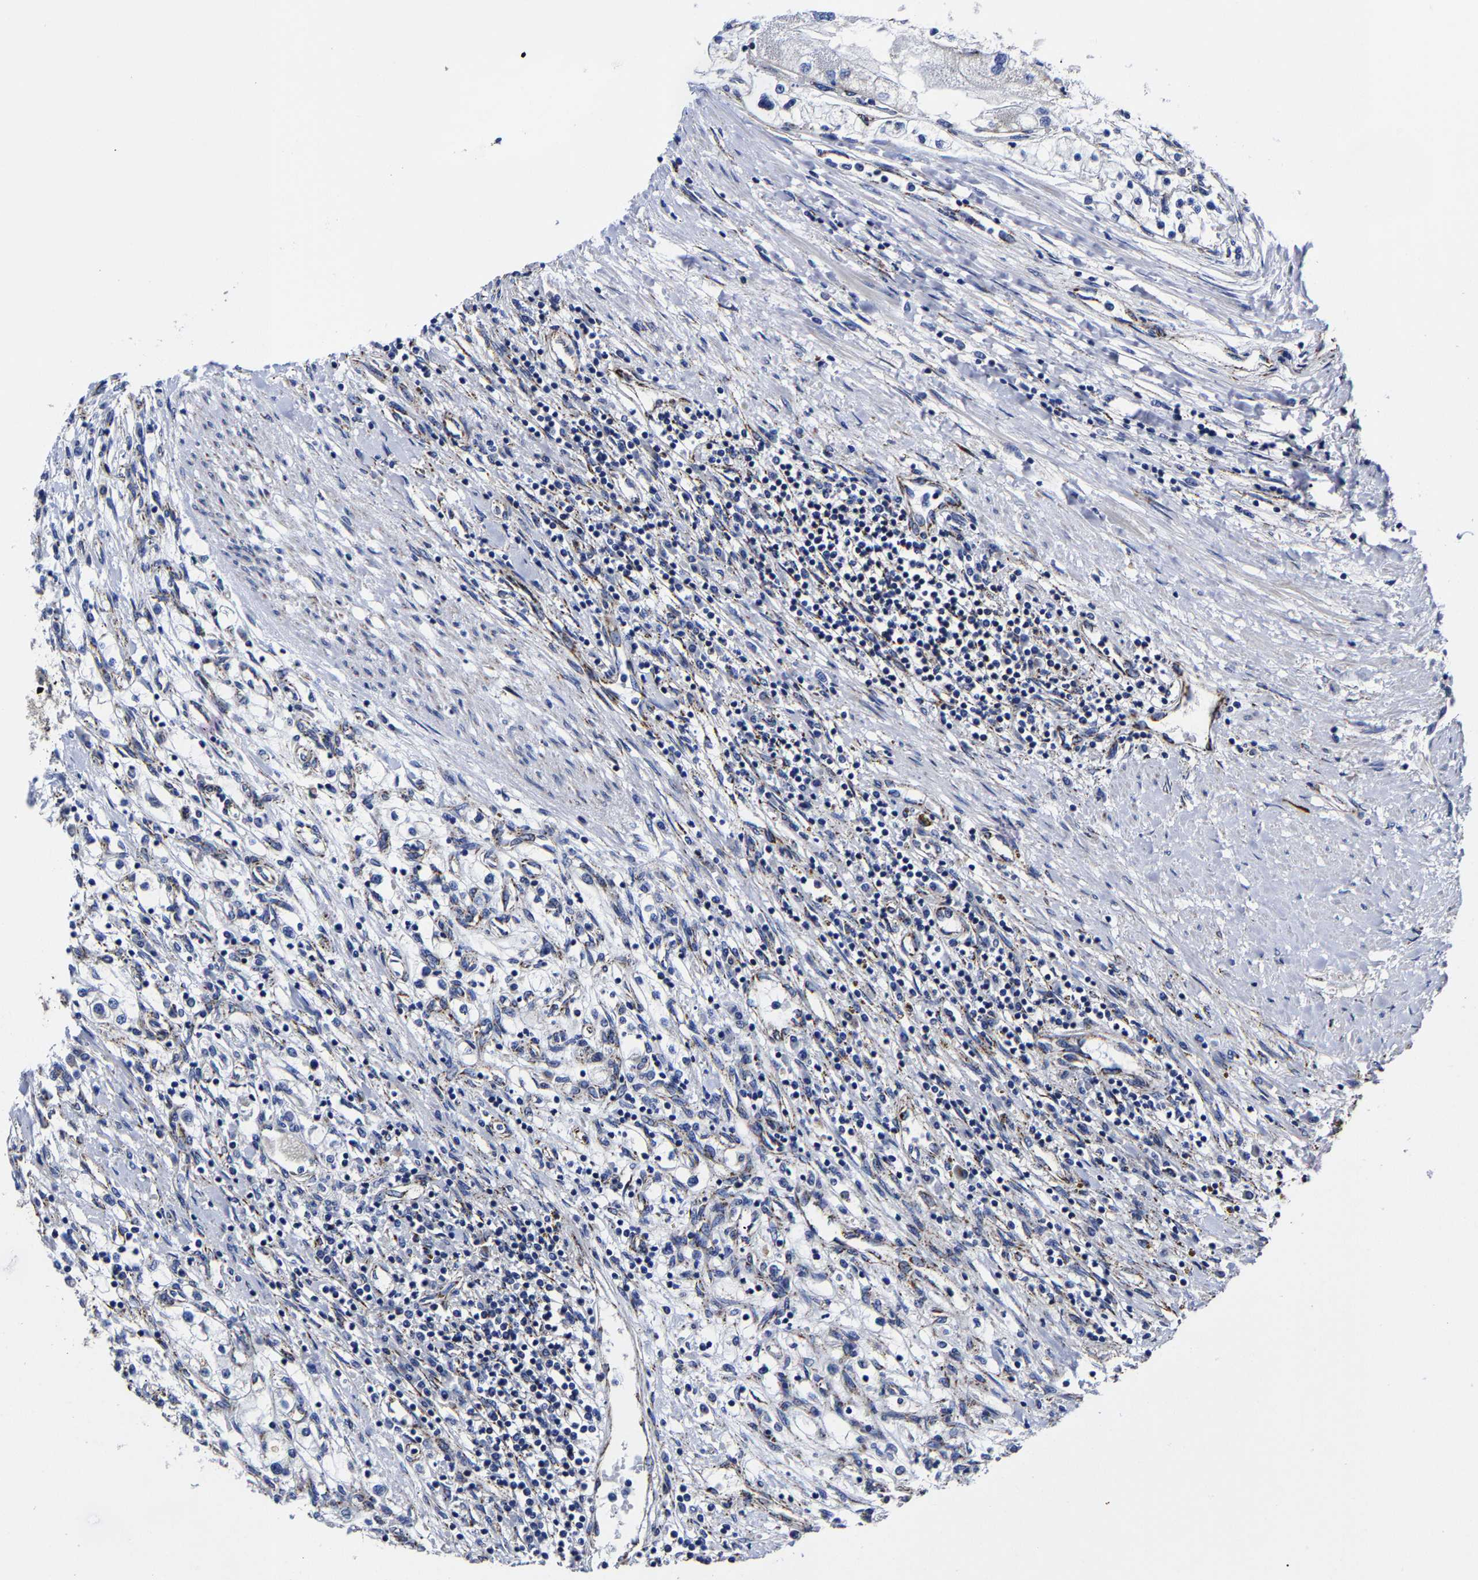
{"staining": {"intensity": "negative", "quantity": "none", "location": "none"}, "tissue": "renal cancer", "cell_type": "Tumor cells", "image_type": "cancer", "snomed": [{"axis": "morphology", "description": "Adenocarcinoma, NOS"}, {"axis": "topography", "description": "Kidney"}], "caption": "IHC micrograph of neoplastic tissue: renal cancer (adenocarcinoma) stained with DAB (3,3'-diaminobenzidine) displays no significant protein positivity in tumor cells. (DAB immunohistochemistry, high magnification).", "gene": "AASS", "patient": {"sex": "male", "age": 68}}